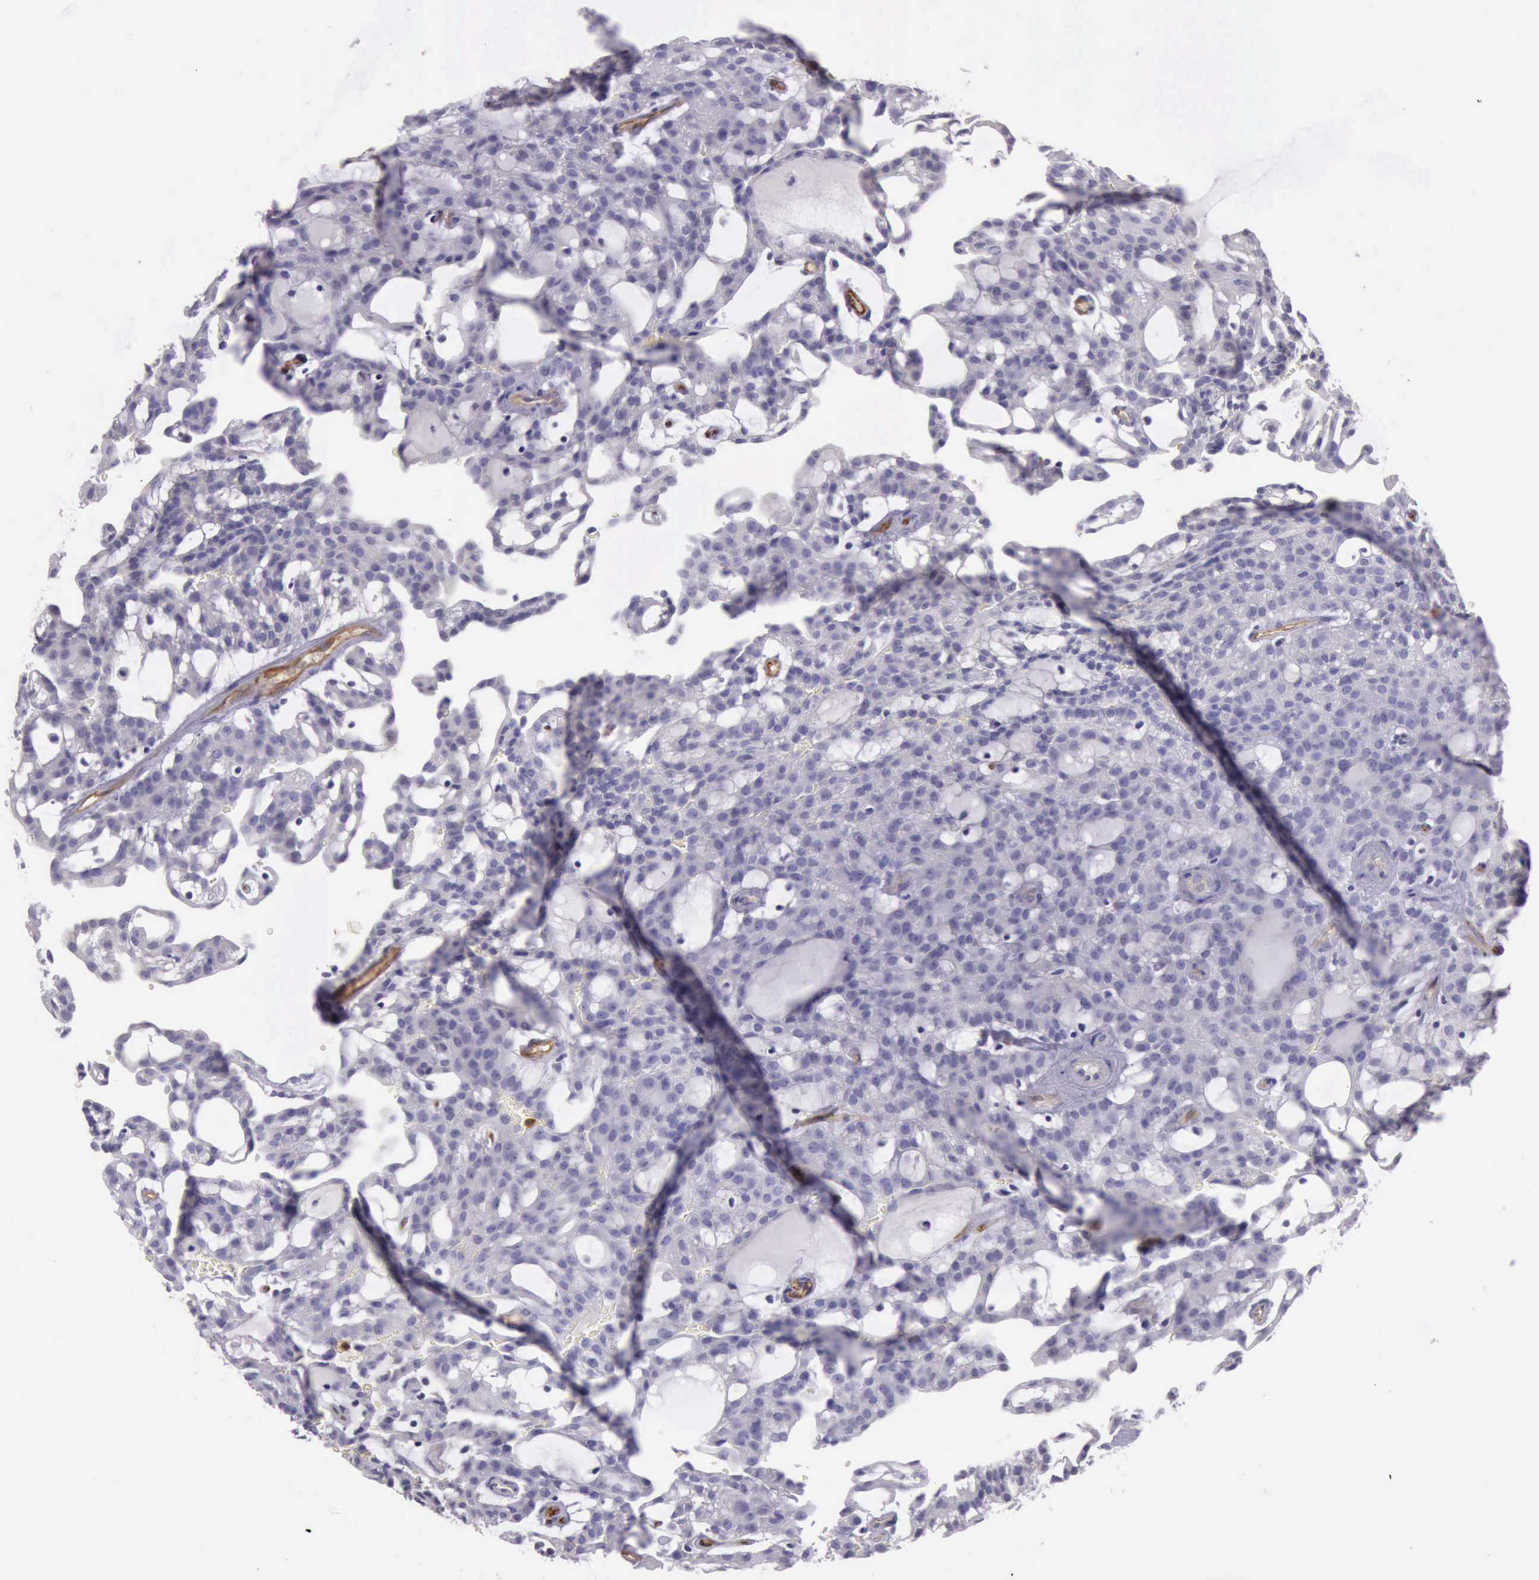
{"staining": {"intensity": "negative", "quantity": "none", "location": "none"}, "tissue": "renal cancer", "cell_type": "Tumor cells", "image_type": "cancer", "snomed": [{"axis": "morphology", "description": "Adenocarcinoma, NOS"}, {"axis": "topography", "description": "Kidney"}], "caption": "A histopathology image of human renal cancer (adenocarcinoma) is negative for staining in tumor cells.", "gene": "TCEANC", "patient": {"sex": "male", "age": 63}}